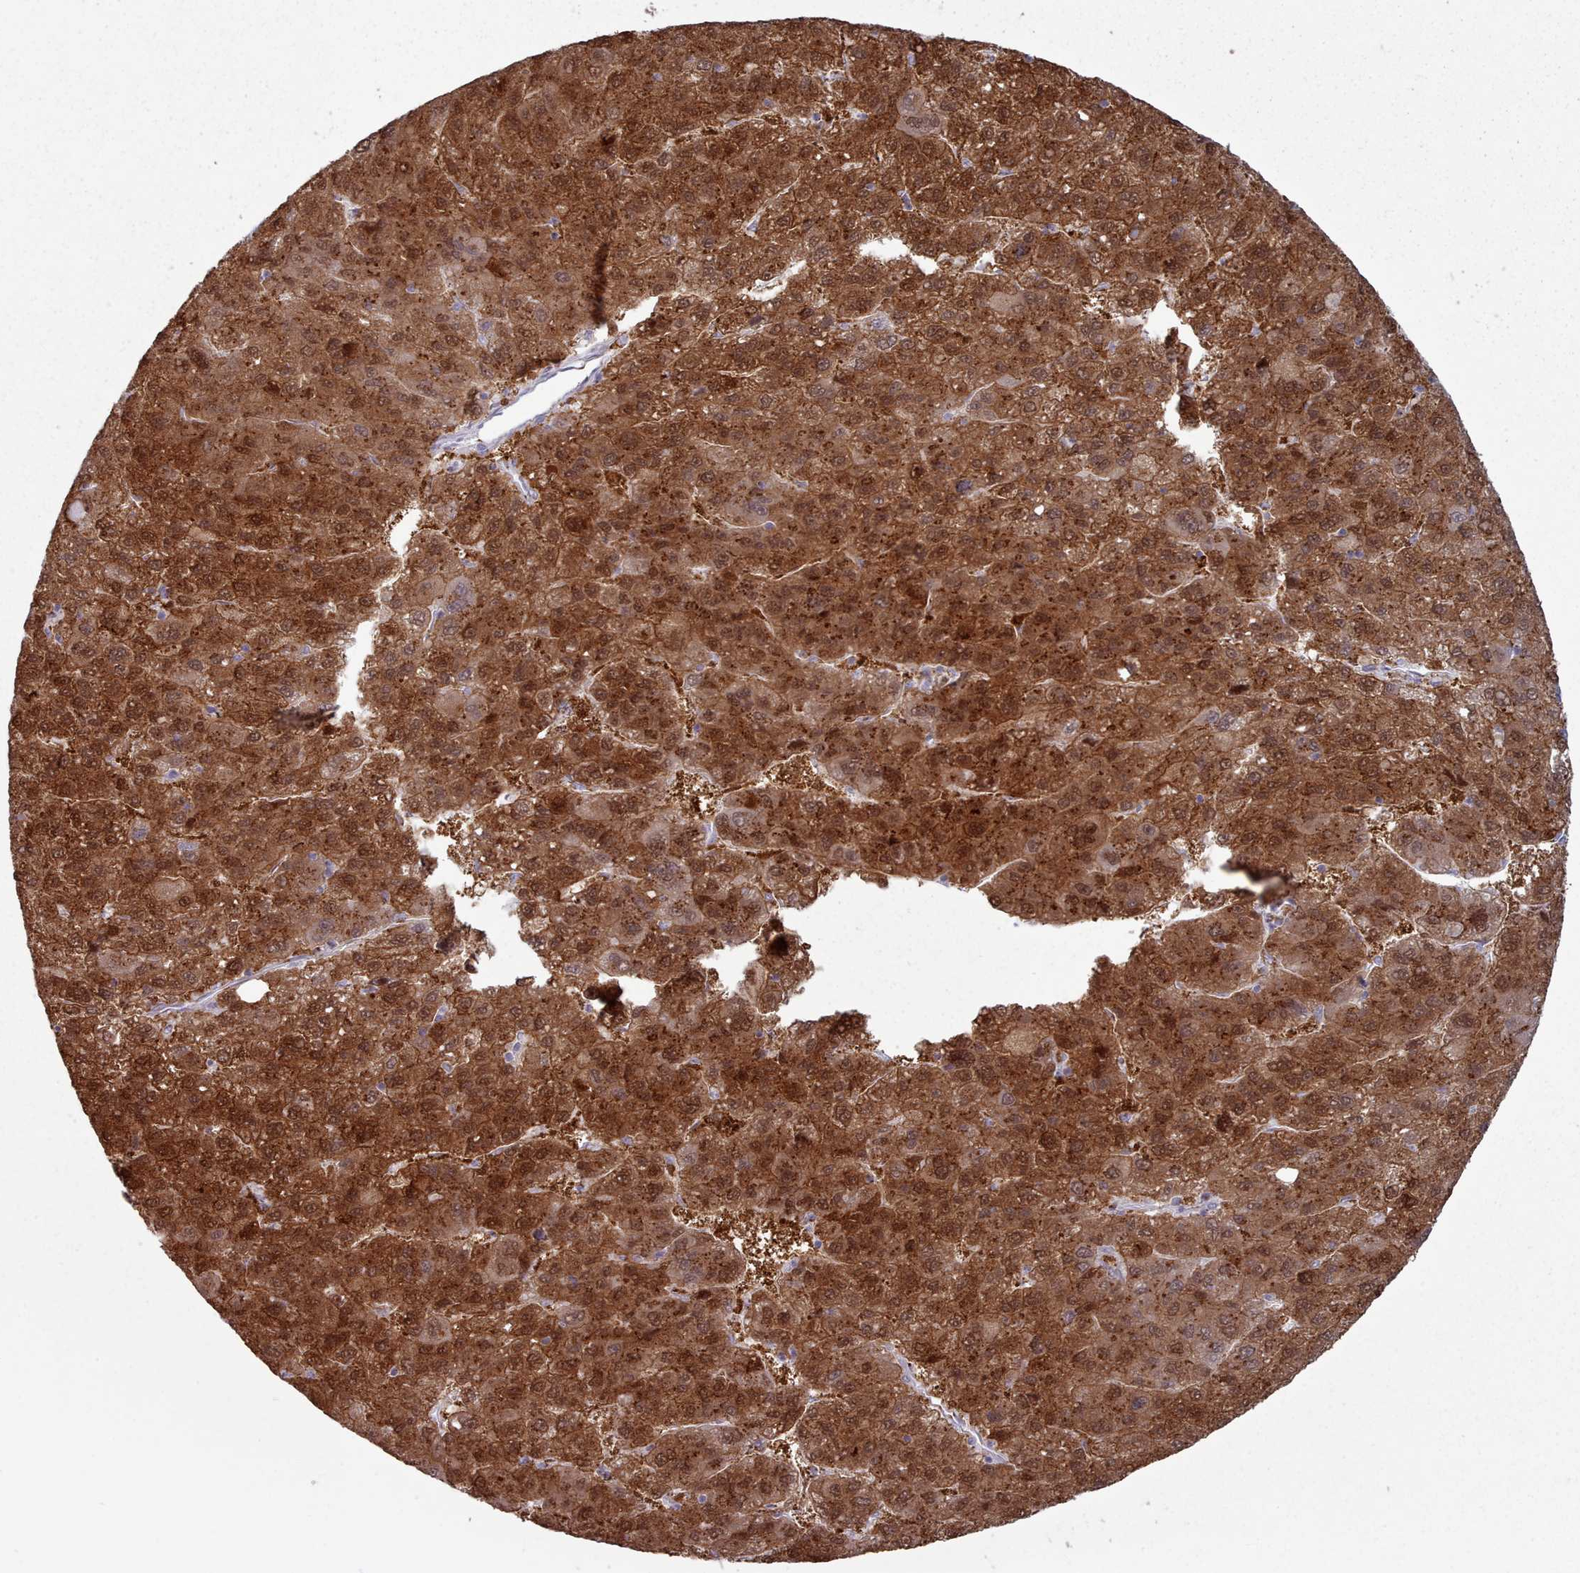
{"staining": {"intensity": "strong", "quantity": ">75%", "location": "cytoplasmic/membranous,nuclear"}, "tissue": "liver cancer", "cell_type": "Tumor cells", "image_type": "cancer", "snomed": [{"axis": "morphology", "description": "Carcinoma, Hepatocellular, NOS"}, {"axis": "topography", "description": "Liver"}], "caption": "Immunohistochemical staining of liver cancer exhibits high levels of strong cytoplasmic/membranous and nuclear protein positivity in about >75% of tumor cells. The protein is stained brown, and the nuclei are stained in blue (DAB IHC with brightfield microscopy, high magnification).", "gene": "MAN1B1", "patient": {"sex": "female", "age": 82}}